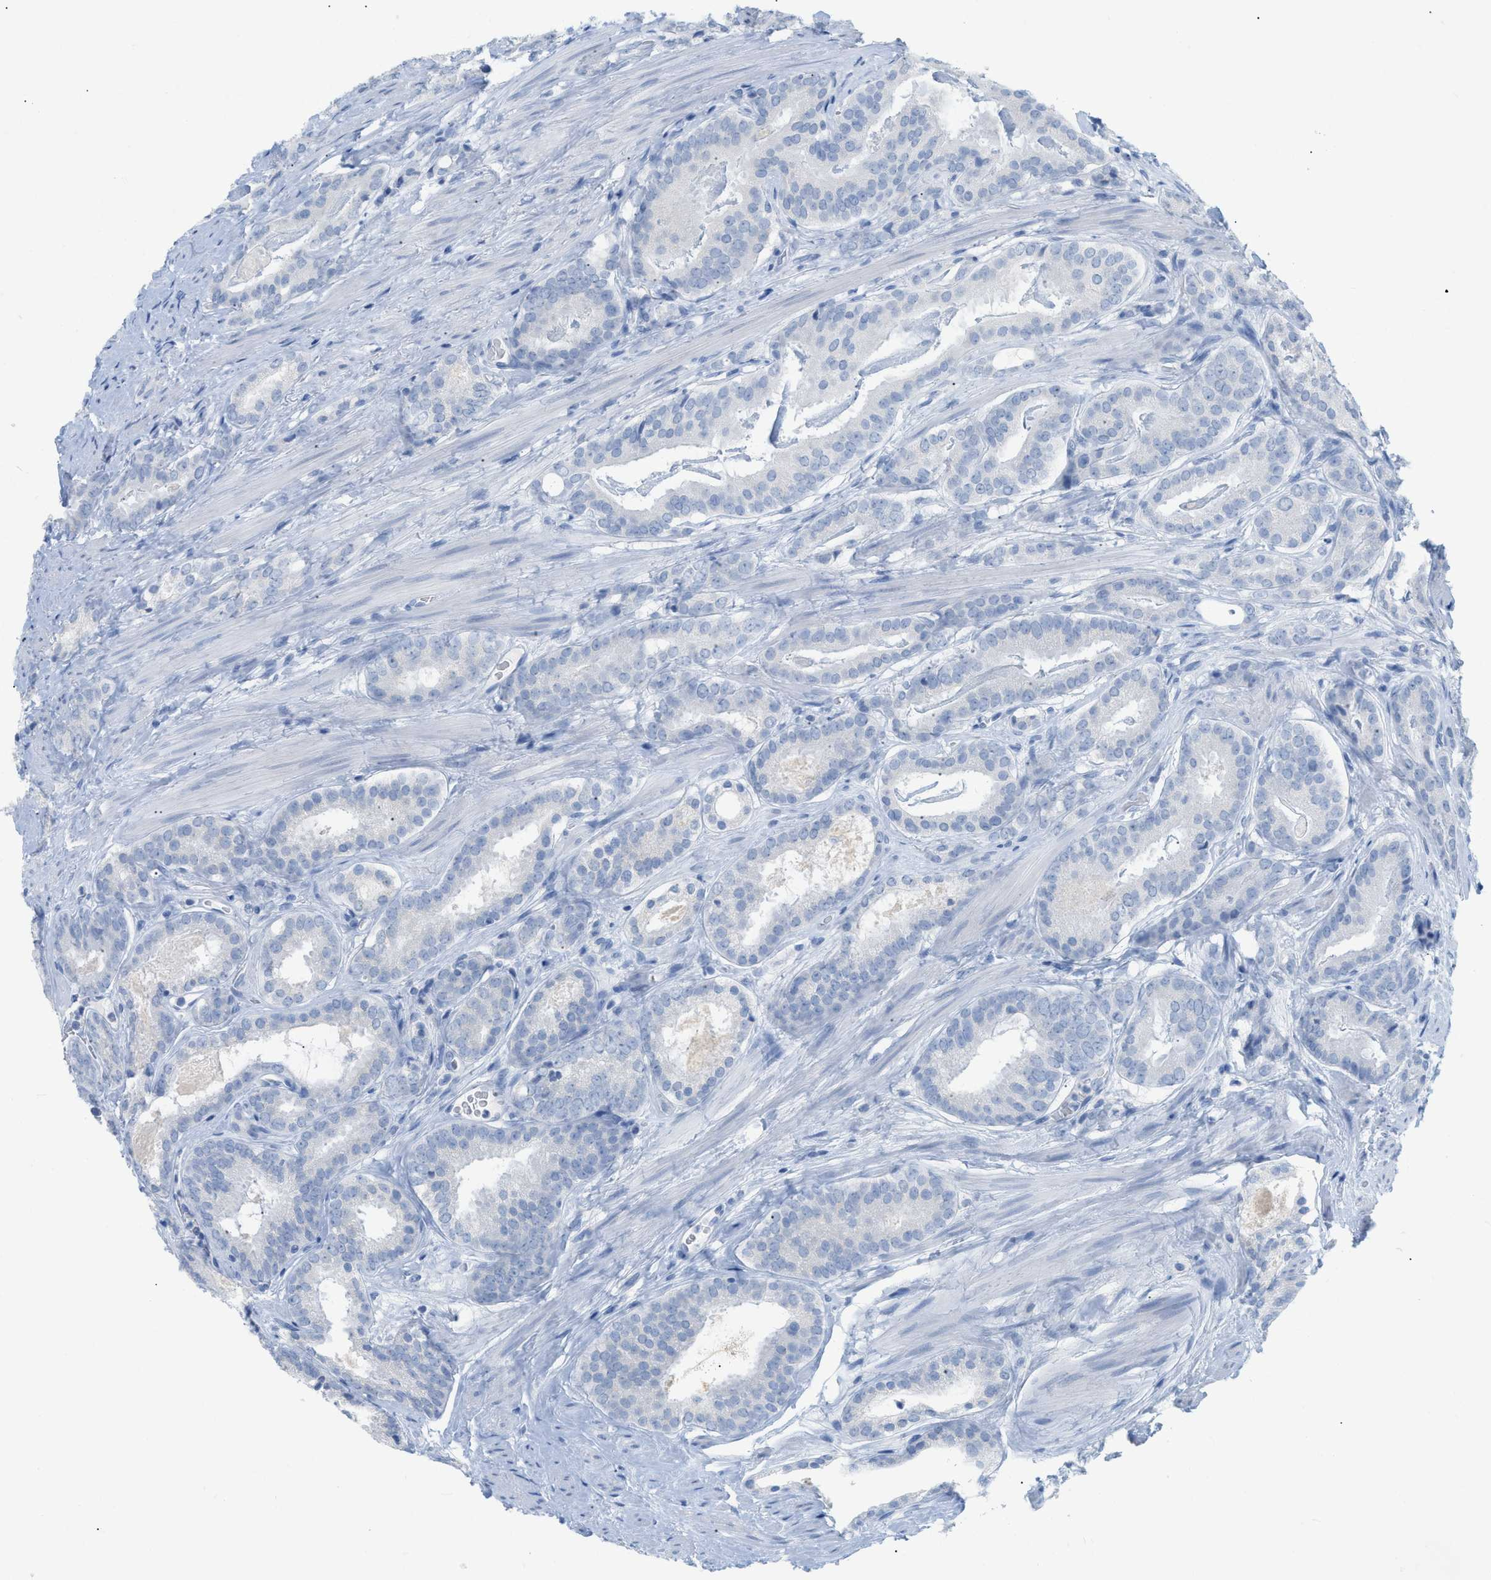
{"staining": {"intensity": "negative", "quantity": "none", "location": "none"}, "tissue": "prostate cancer", "cell_type": "Tumor cells", "image_type": "cancer", "snomed": [{"axis": "morphology", "description": "Adenocarcinoma, Low grade"}, {"axis": "topography", "description": "Prostate"}], "caption": "High magnification brightfield microscopy of prostate cancer stained with DAB (brown) and counterstained with hematoxylin (blue): tumor cells show no significant staining. (DAB immunohistochemistry visualized using brightfield microscopy, high magnification).", "gene": "PAPPA", "patient": {"sex": "male", "age": 69}}